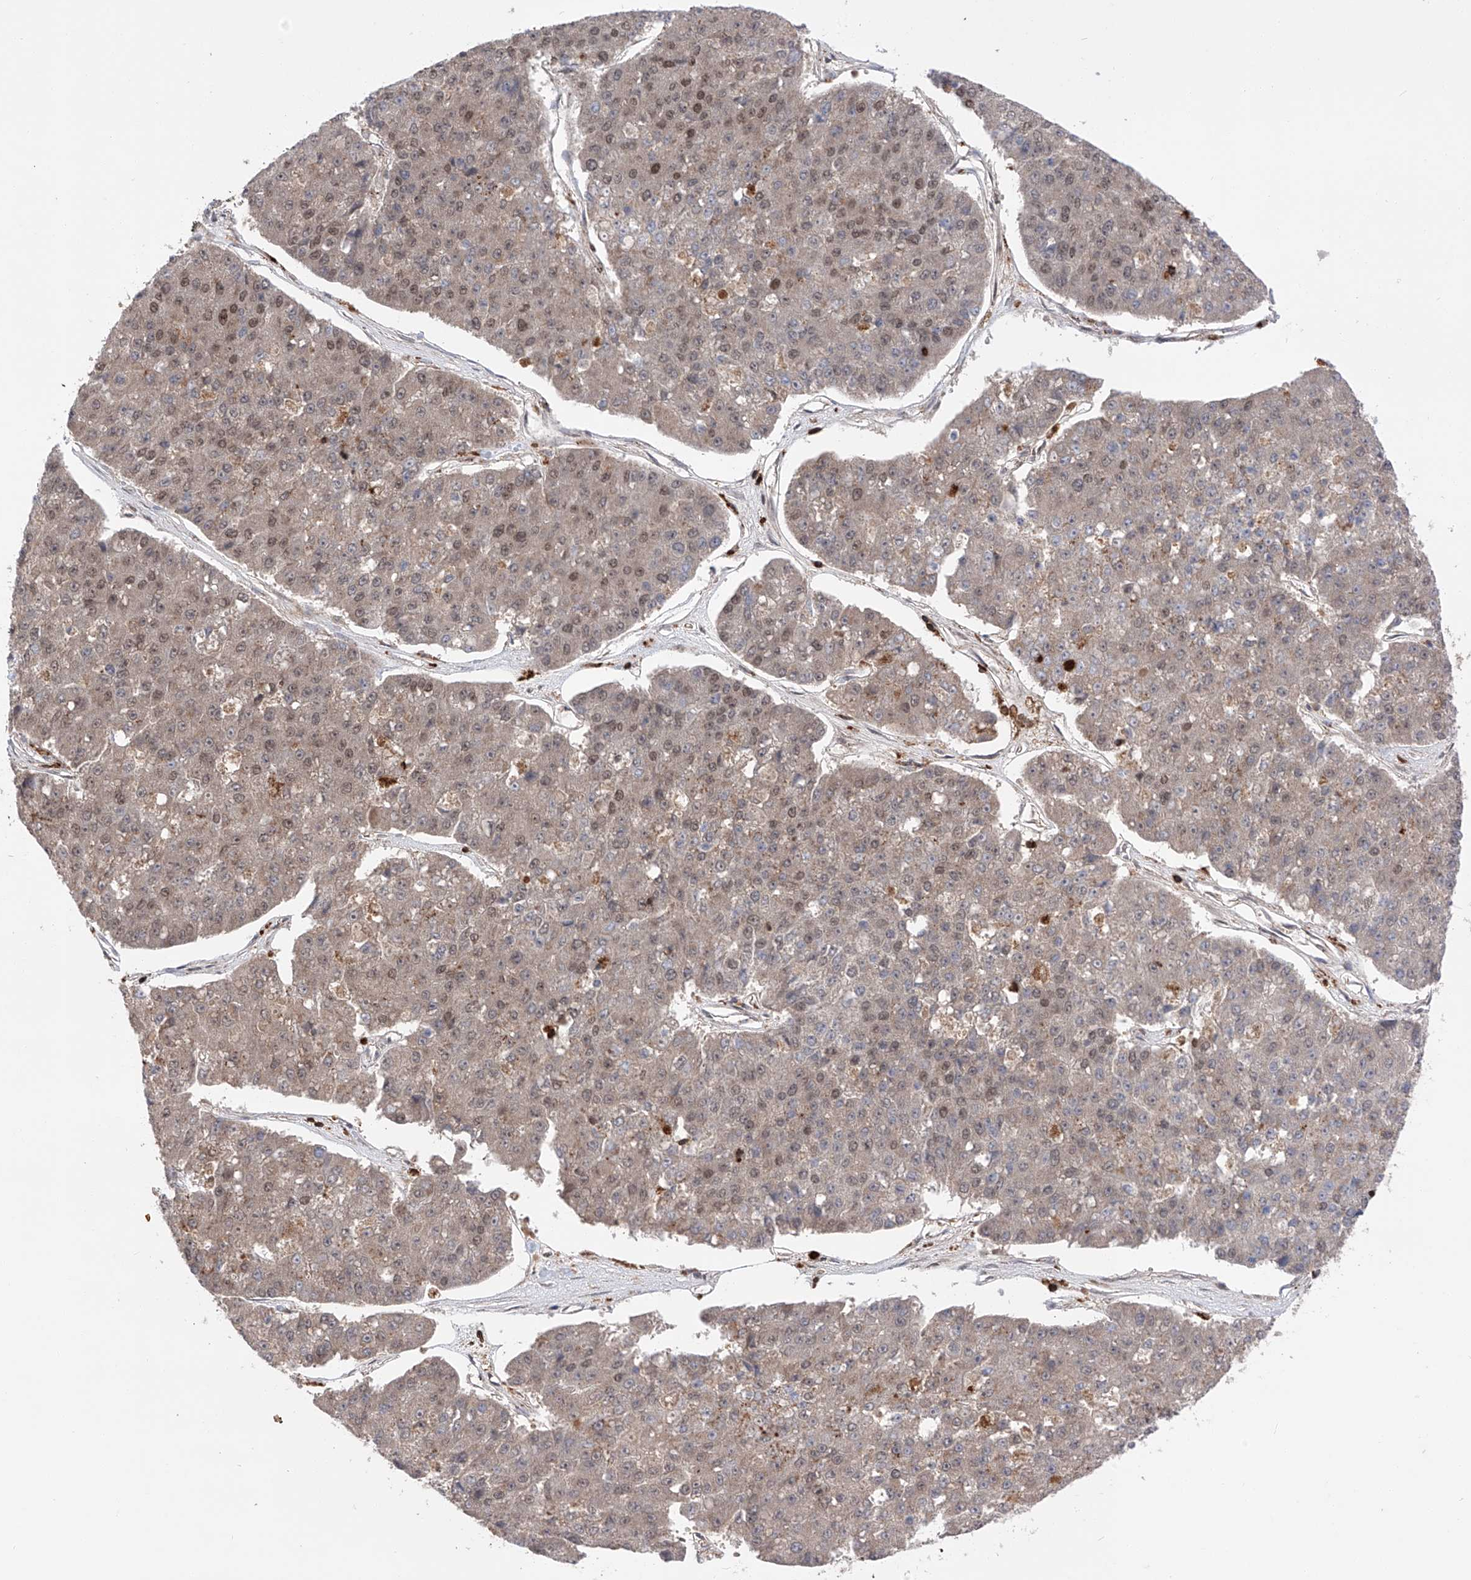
{"staining": {"intensity": "moderate", "quantity": "<25%", "location": "nuclear"}, "tissue": "pancreatic cancer", "cell_type": "Tumor cells", "image_type": "cancer", "snomed": [{"axis": "morphology", "description": "Adenocarcinoma, NOS"}, {"axis": "topography", "description": "Pancreas"}], "caption": "The micrograph reveals a brown stain indicating the presence of a protein in the nuclear of tumor cells in adenocarcinoma (pancreatic).", "gene": "ZNF280D", "patient": {"sex": "male", "age": 50}}